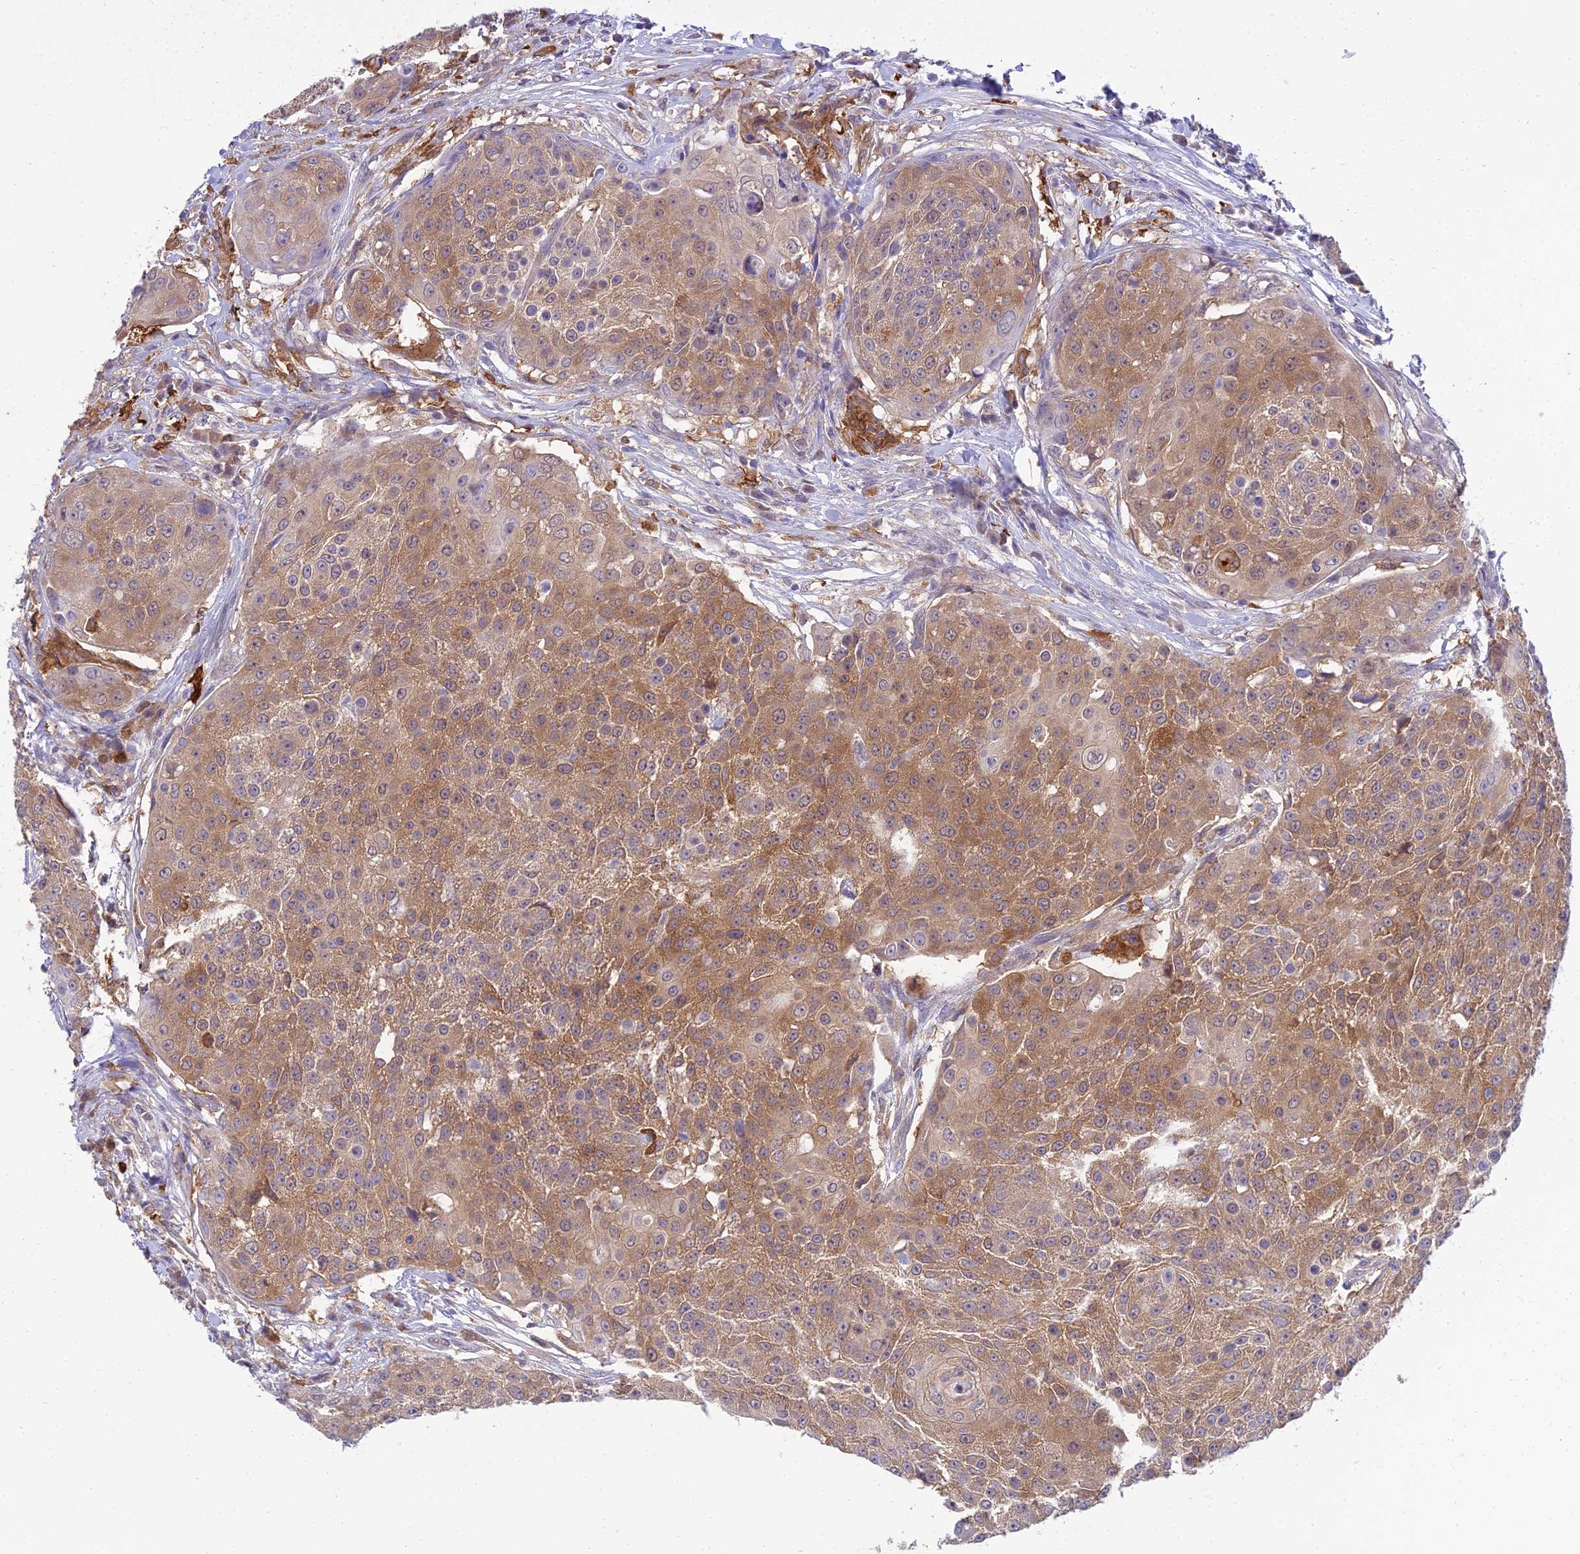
{"staining": {"intensity": "moderate", "quantity": ">75%", "location": "cytoplasmic/membranous"}, "tissue": "urothelial cancer", "cell_type": "Tumor cells", "image_type": "cancer", "snomed": [{"axis": "morphology", "description": "Urothelial carcinoma, High grade"}, {"axis": "topography", "description": "Urinary bladder"}], "caption": "A photomicrograph of human urothelial cancer stained for a protein displays moderate cytoplasmic/membranous brown staining in tumor cells.", "gene": "UBE2G1", "patient": {"sex": "female", "age": 63}}